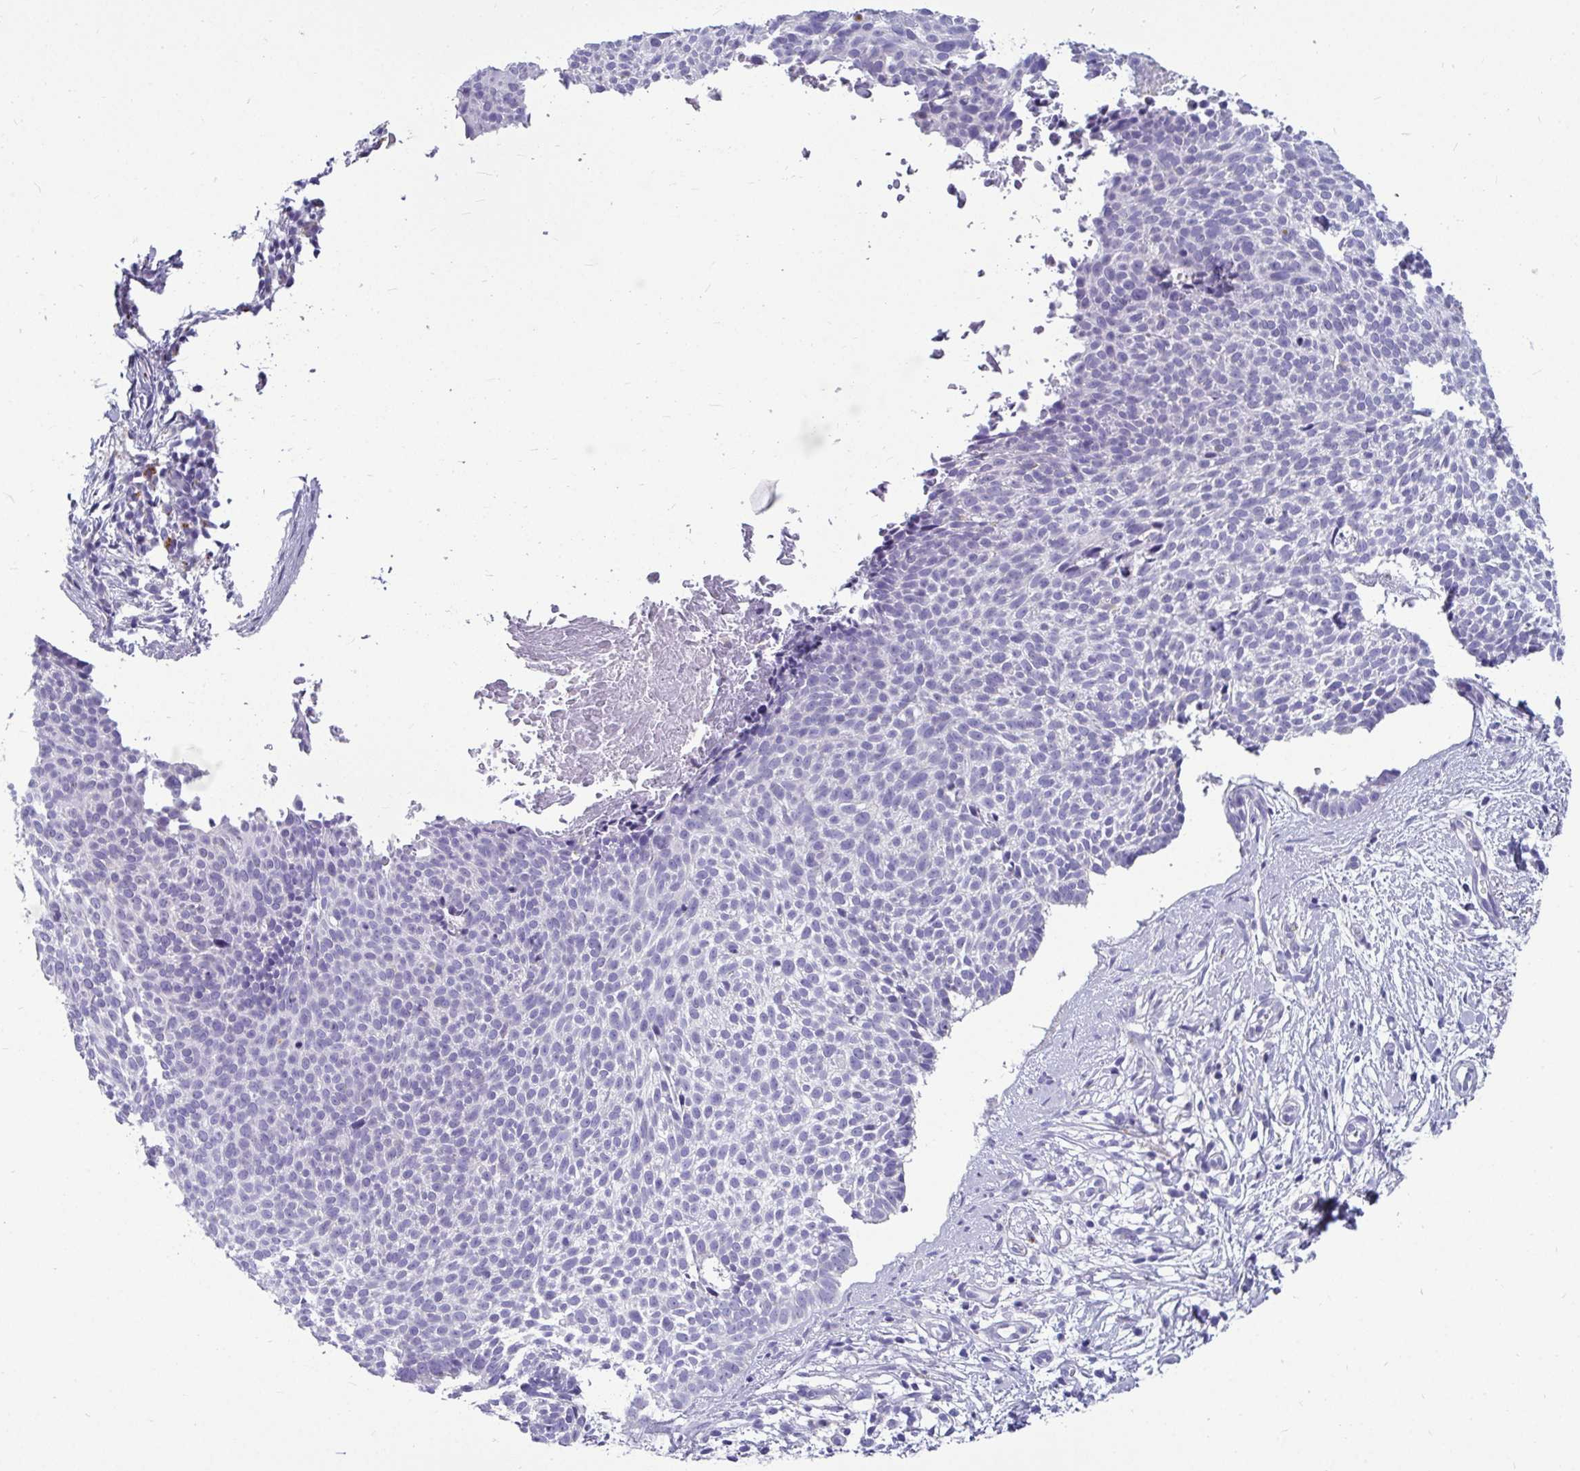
{"staining": {"intensity": "negative", "quantity": "none", "location": "none"}, "tissue": "skin cancer", "cell_type": "Tumor cells", "image_type": "cancer", "snomed": [{"axis": "morphology", "description": "Basal cell carcinoma"}, {"axis": "topography", "description": "Skin"}, {"axis": "topography", "description": "Skin of back"}], "caption": "Micrograph shows no significant protein positivity in tumor cells of skin cancer (basal cell carcinoma). The staining is performed using DAB brown chromogen with nuclei counter-stained in using hematoxylin.", "gene": "CTSZ", "patient": {"sex": "male", "age": 81}}